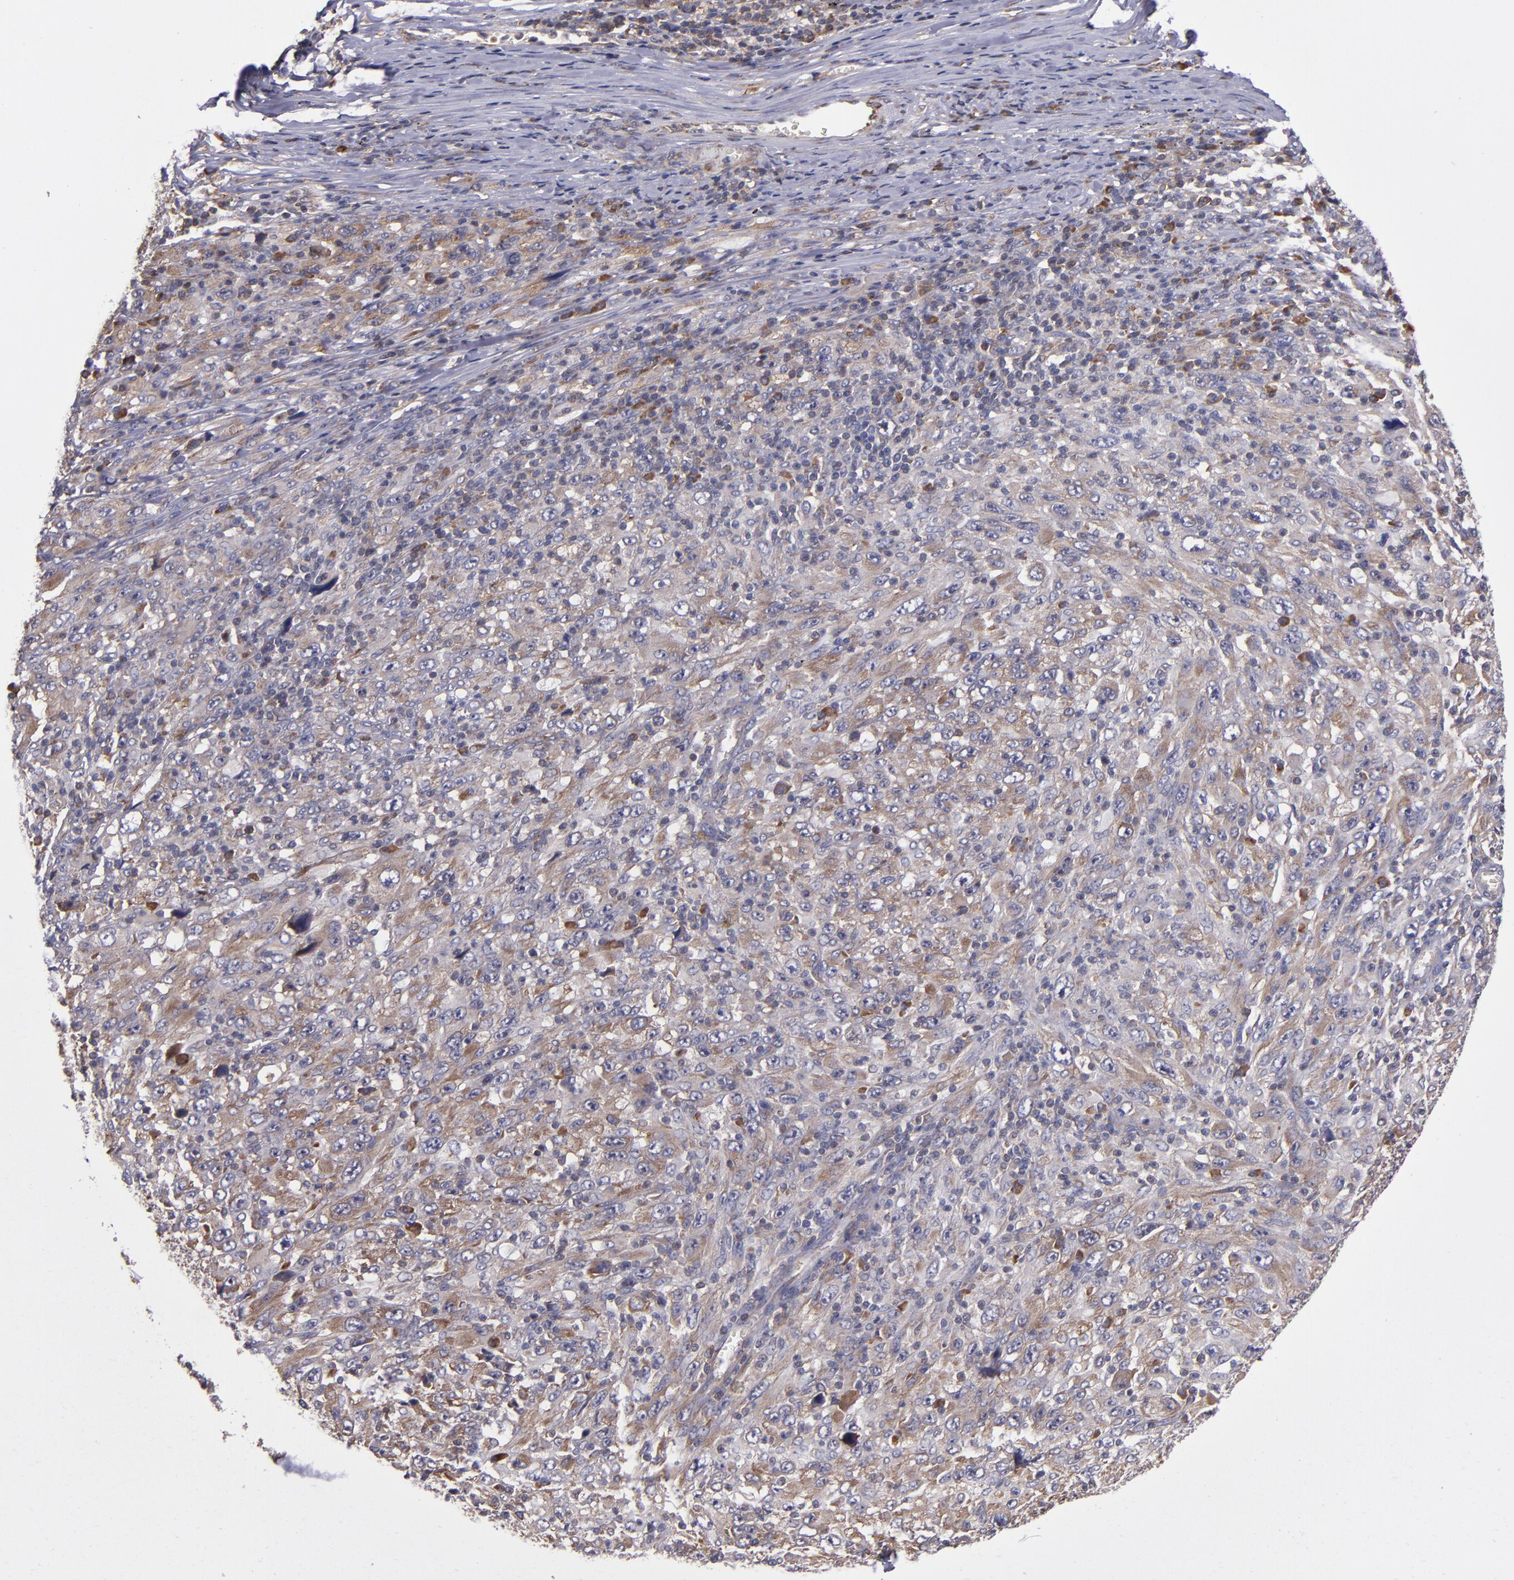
{"staining": {"intensity": "moderate", "quantity": ">75%", "location": "cytoplasmic/membranous"}, "tissue": "melanoma", "cell_type": "Tumor cells", "image_type": "cancer", "snomed": [{"axis": "morphology", "description": "Malignant melanoma, Metastatic site"}, {"axis": "topography", "description": "Skin"}], "caption": "Approximately >75% of tumor cells in melanoma display moderate cytoplasmic/membranous protein expression as visualized by brown immunohistochemical staining.", "gene": "EIF4ENIF1", "patient": {"sex": "female", "age": 56}}